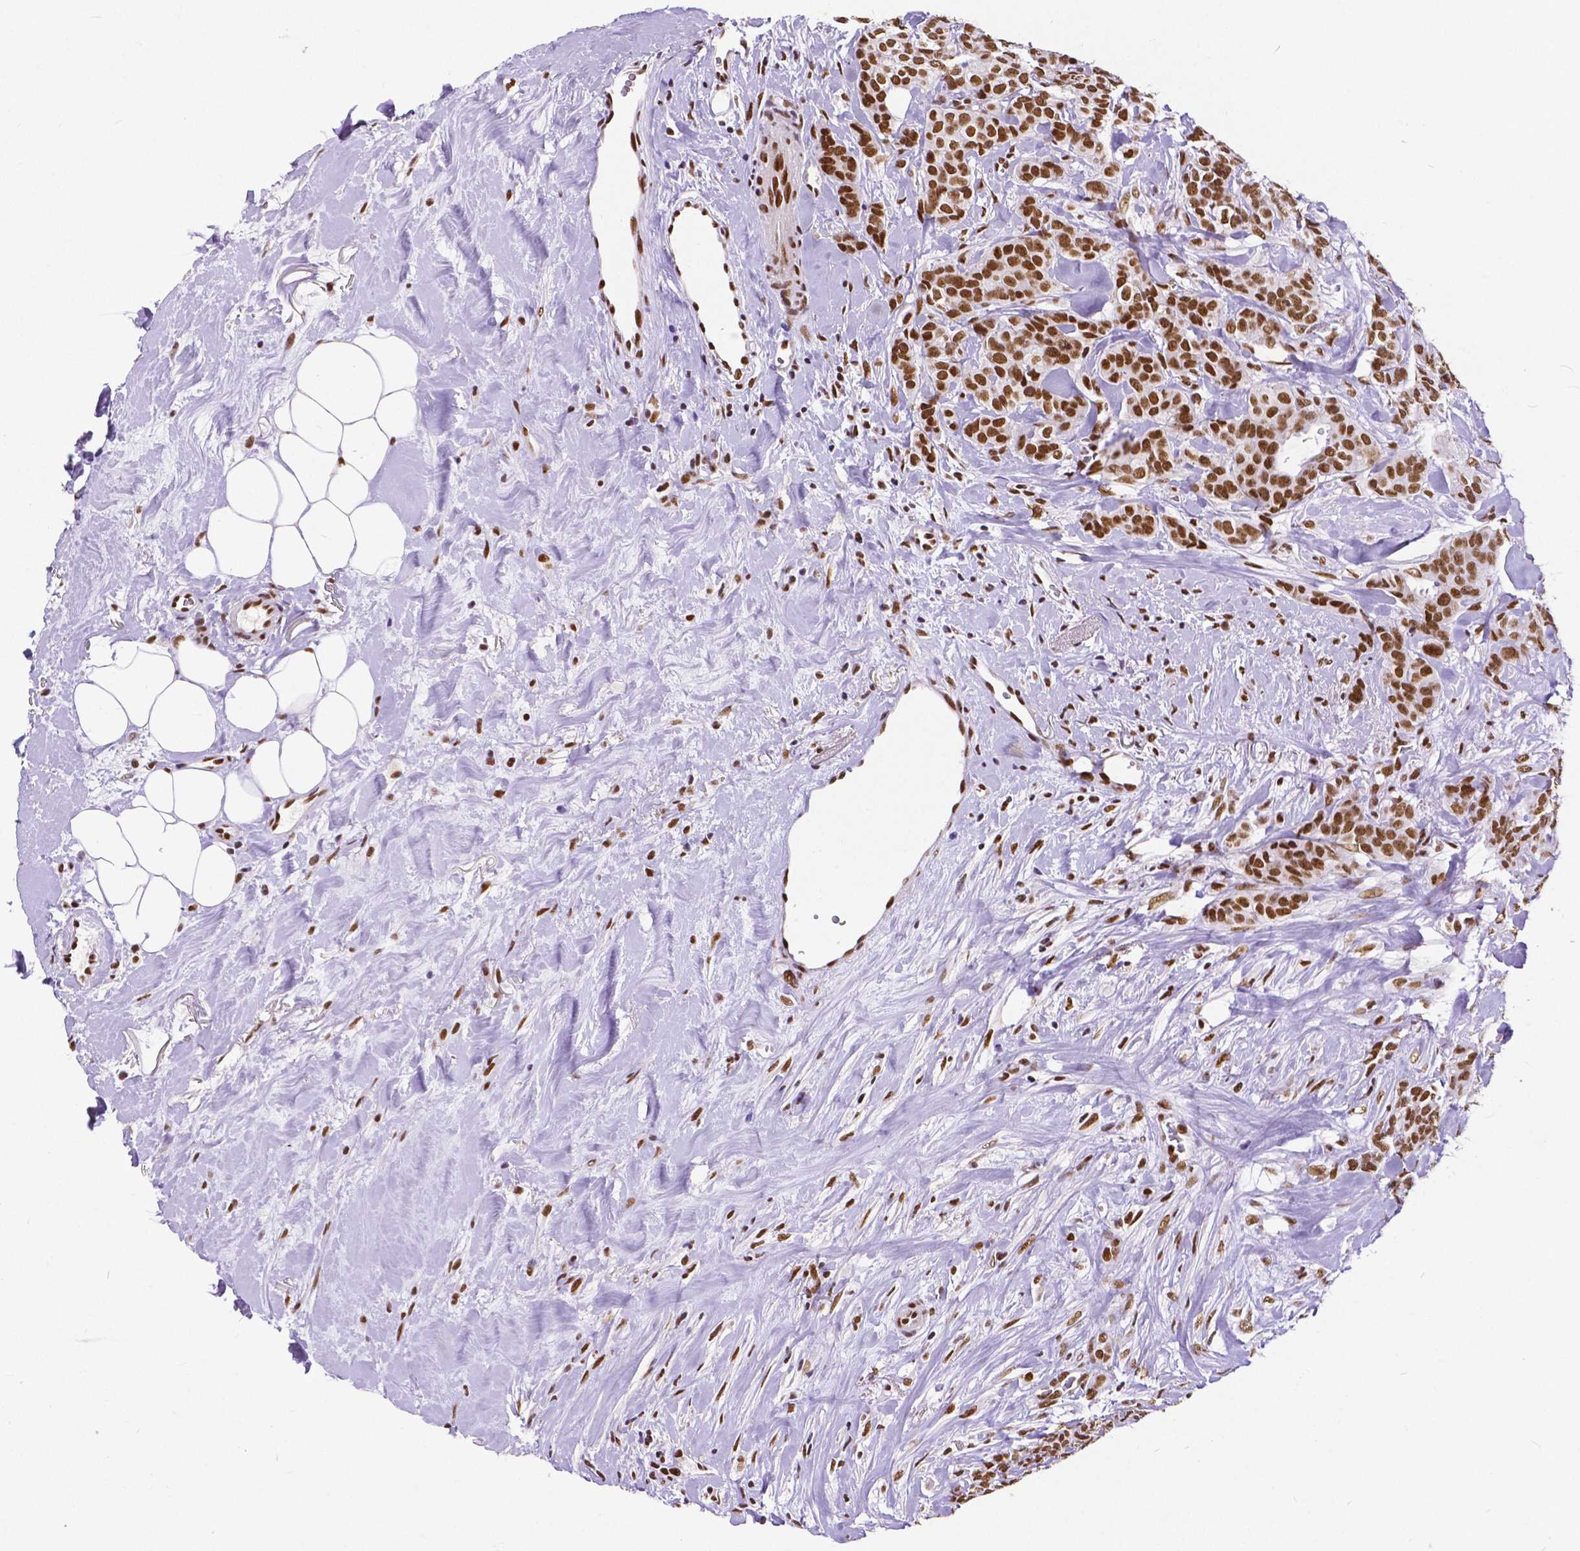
{"staining": {"intensity": "strong", "quantity": ">75%", "location": "nuclear"}, "tissue": "breast cancer", "cell_type": "Tumor cells", "image_type": "cancer", "snomed": [{"axis": "morphology", "description": "Duct carcinoma"}, {"axis": "topography", "description": "Breast"}], "caption": "This is a photomicrograph of IHC staining of breast invasive ductal carcinoma, which shows strong positivity in the nuclear of tumor cells.", "gene": "ATRX", "patient": {"sex": "female", "age": 84}}